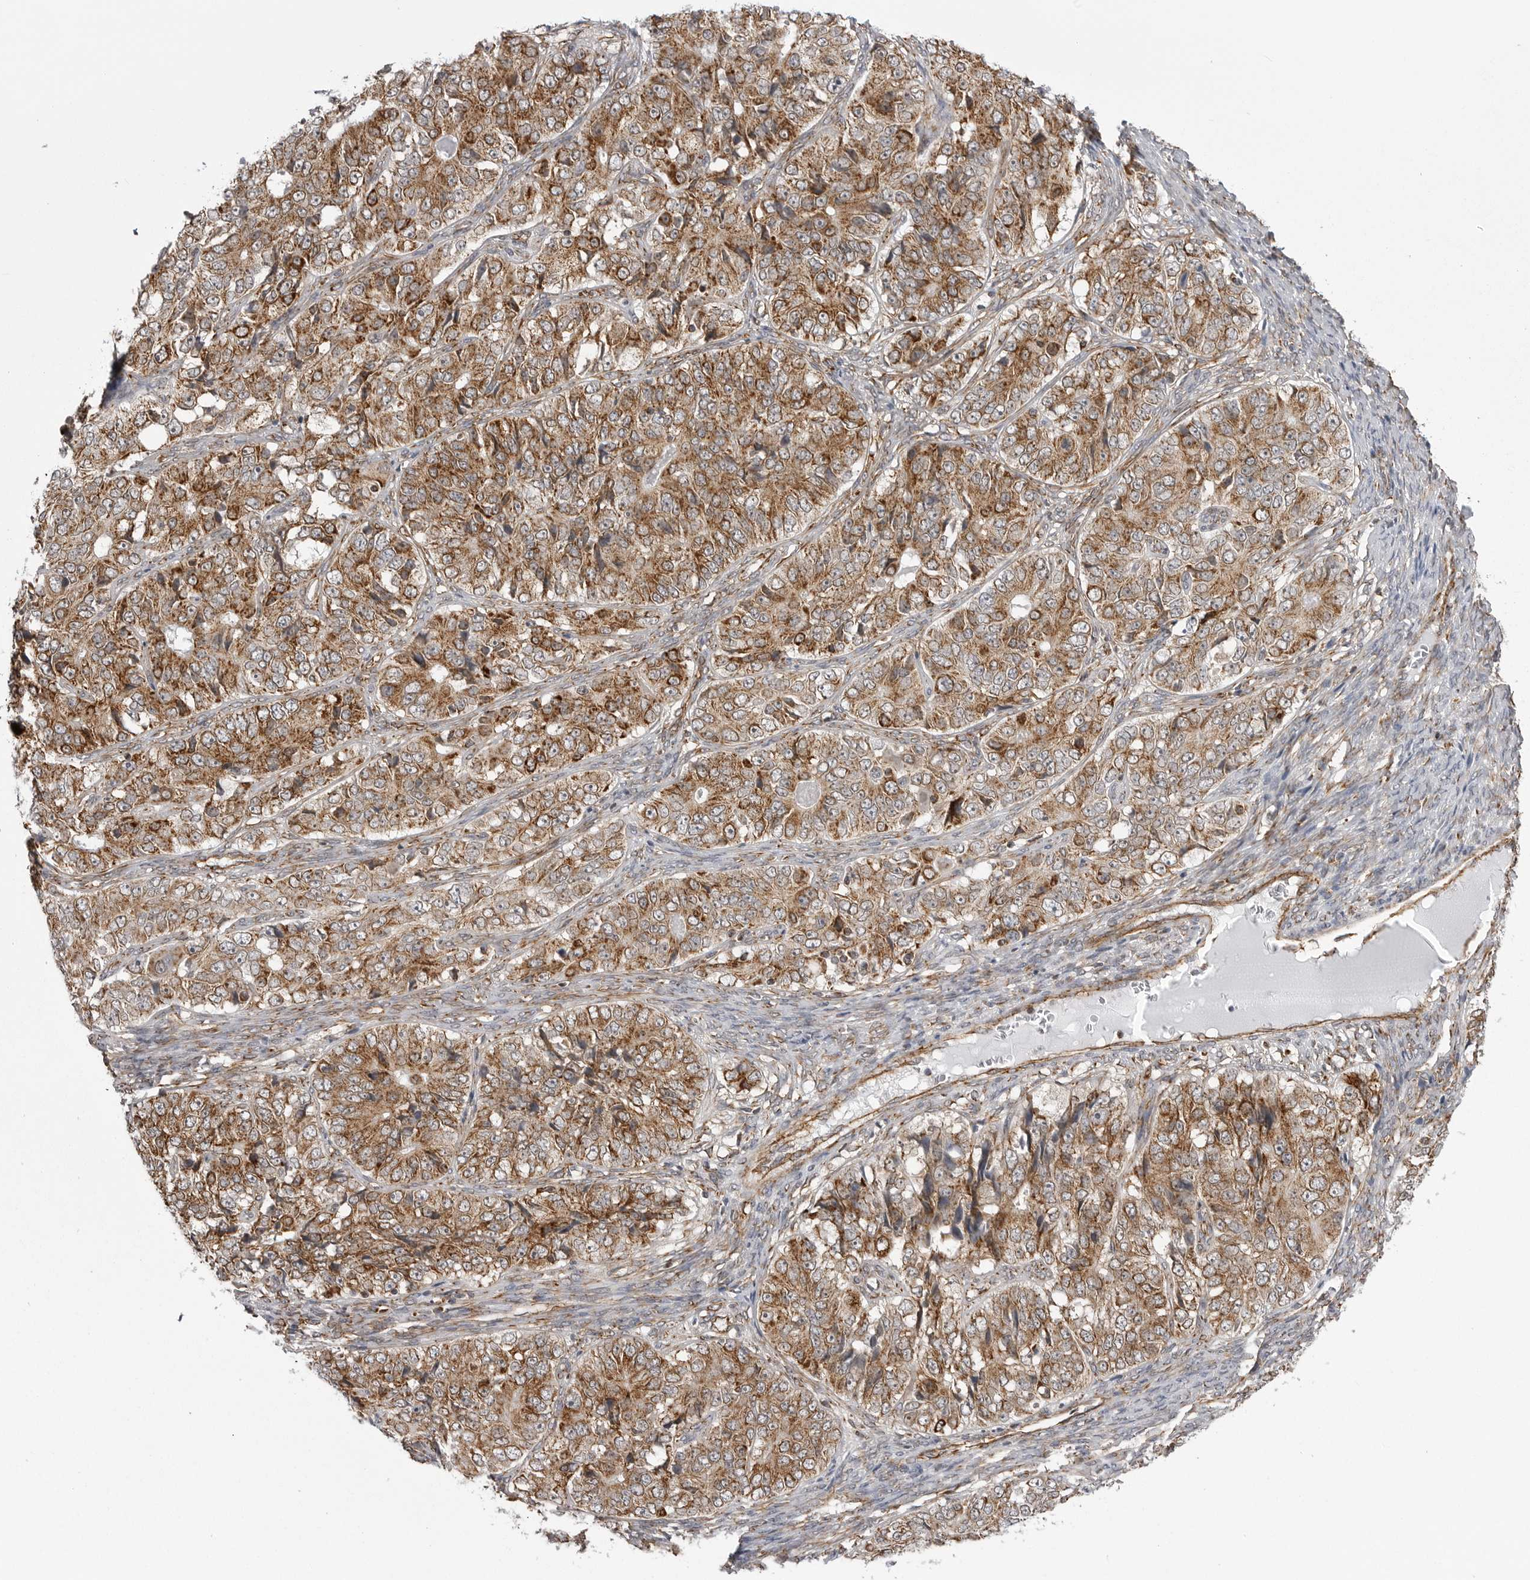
{"staining": {"intensity": "moderate", "quantity": ">75%", "location": "cytoplasmic/membranous"}, "tissue": "ovarian cancer", "cell_type": "Tumor cells", "image_type": "cancer", "snomed": [{"axis": "morphology", "description": "Carcinoma, endometroid"}, {"axis": "topography", "description": "Ovary"}], "caption": "Ovarian cancer (endometroid carcinoma) stained with a protein marker shows moderate staining in tumor cells.", "gene": "FH", "patient": {"sex": "female", "age": 51}}